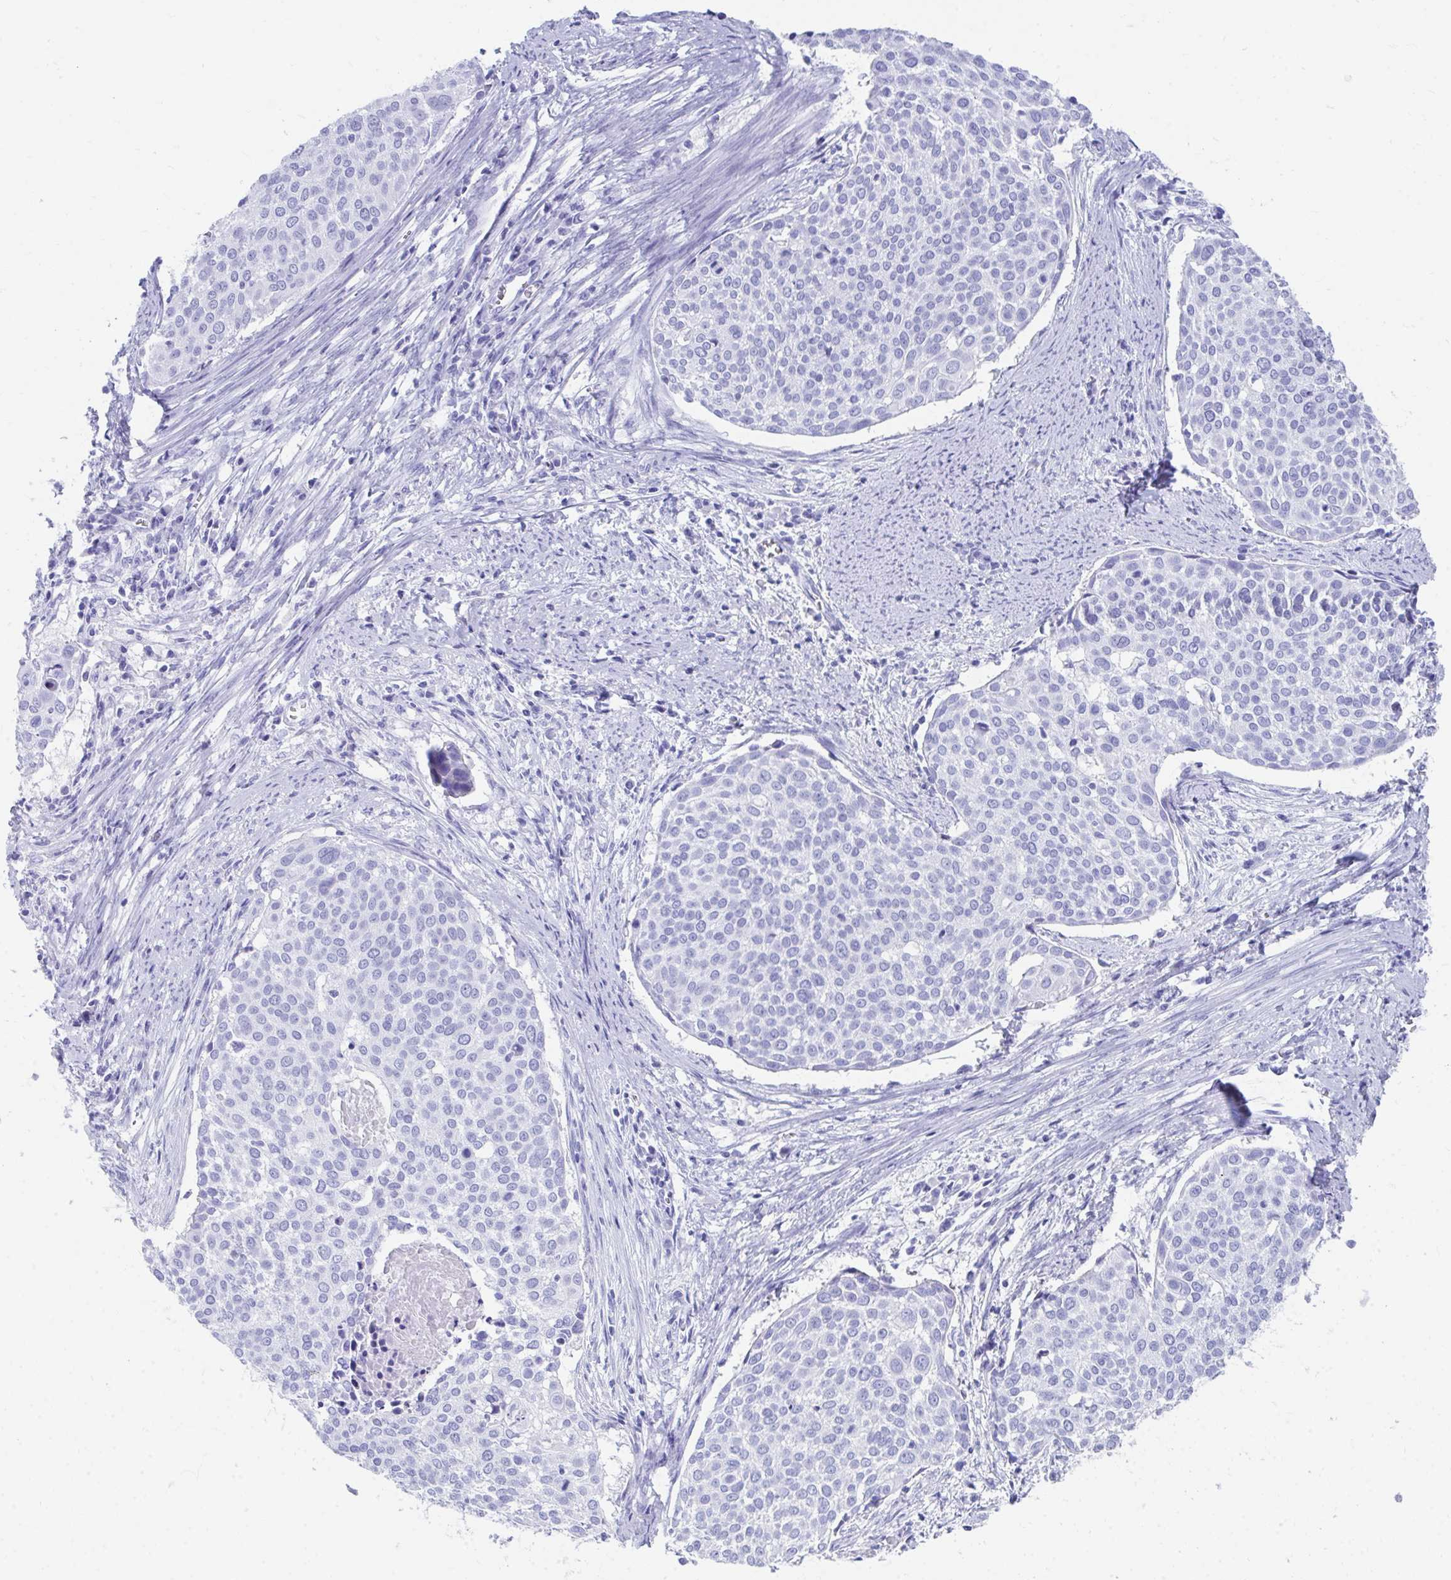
{"staining": {"intensity": "negative", "quantity": "none", "location": "none"}, "tissue": "cervical cancer", "cell_type": "Tumor cells", "image_type": "cancer", "snomed": [{"axis": "morphology", "description": "Squamous cell carcinoma, NOS"}, {"axis": "topography", "description": "Cervix"}], "caption": "Immunohistochemical staining of cervical cancer exhibits no significant expression in tumor cells. Brightfield microscopy of IHC stained with DAB (3,3'-diaminobenzidine) (brown) and hematoxylin (blue), captured at high magnification.", "gene": "HGD", "patient": {"sex": "female", "age": 39}}